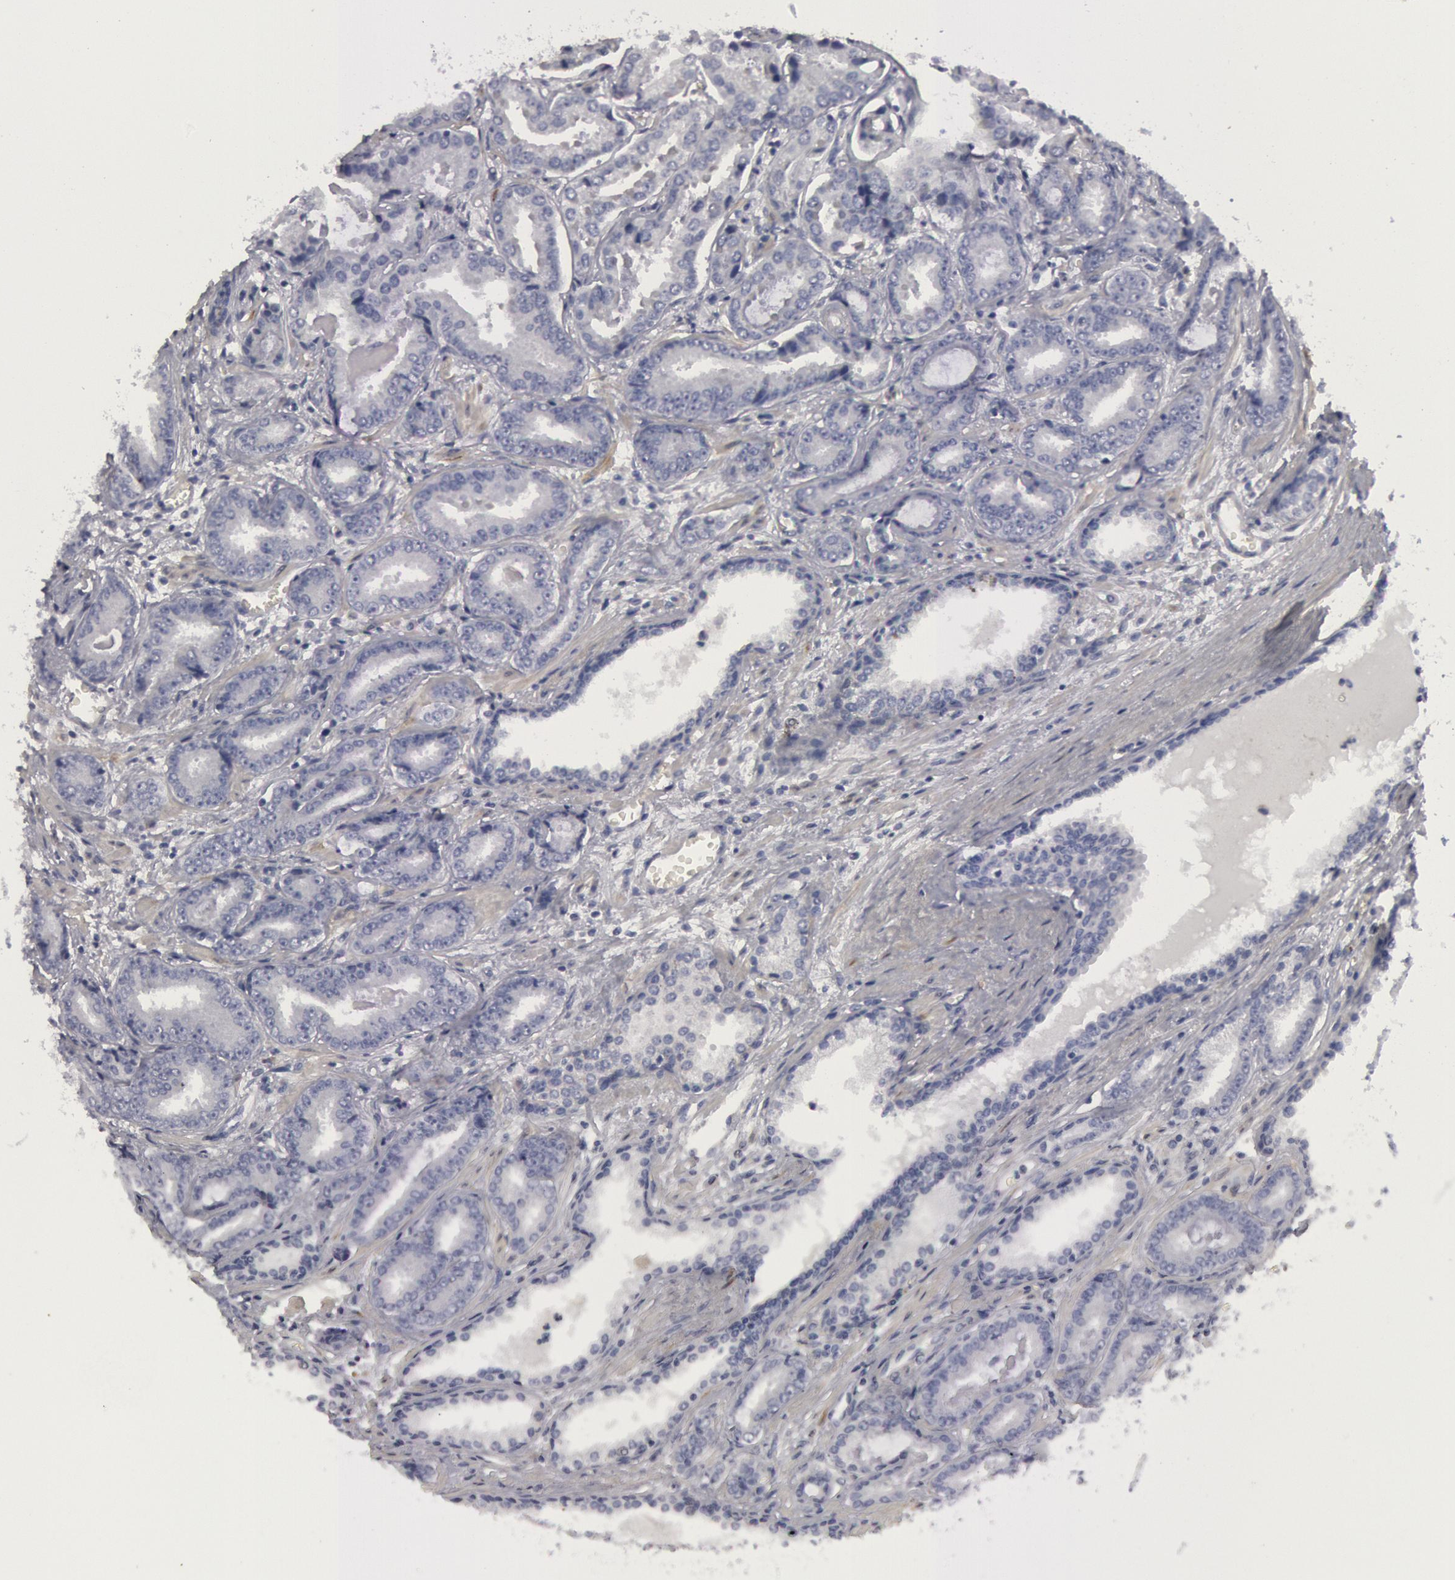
{"staining": {"intensity": "negative", "quantity": "none", "location": "none"}, "tissue": "prostate cancer", "cell_type": "Tumor cells", "image_type": "cancer", "snomed": [{"axis": "morphology", "description": "Adenocarcinoma, Low grade"}, {"axis": "topography", "description": "Prostate"}], "caption": "Image shows no significant protein staining in tumor cells of prostate cancer. (DAB (3,3'-diaminobenzidine) IHC, high magnification).", "gene": "FHL1", "patient": {"sex": "male", "age": 65}}